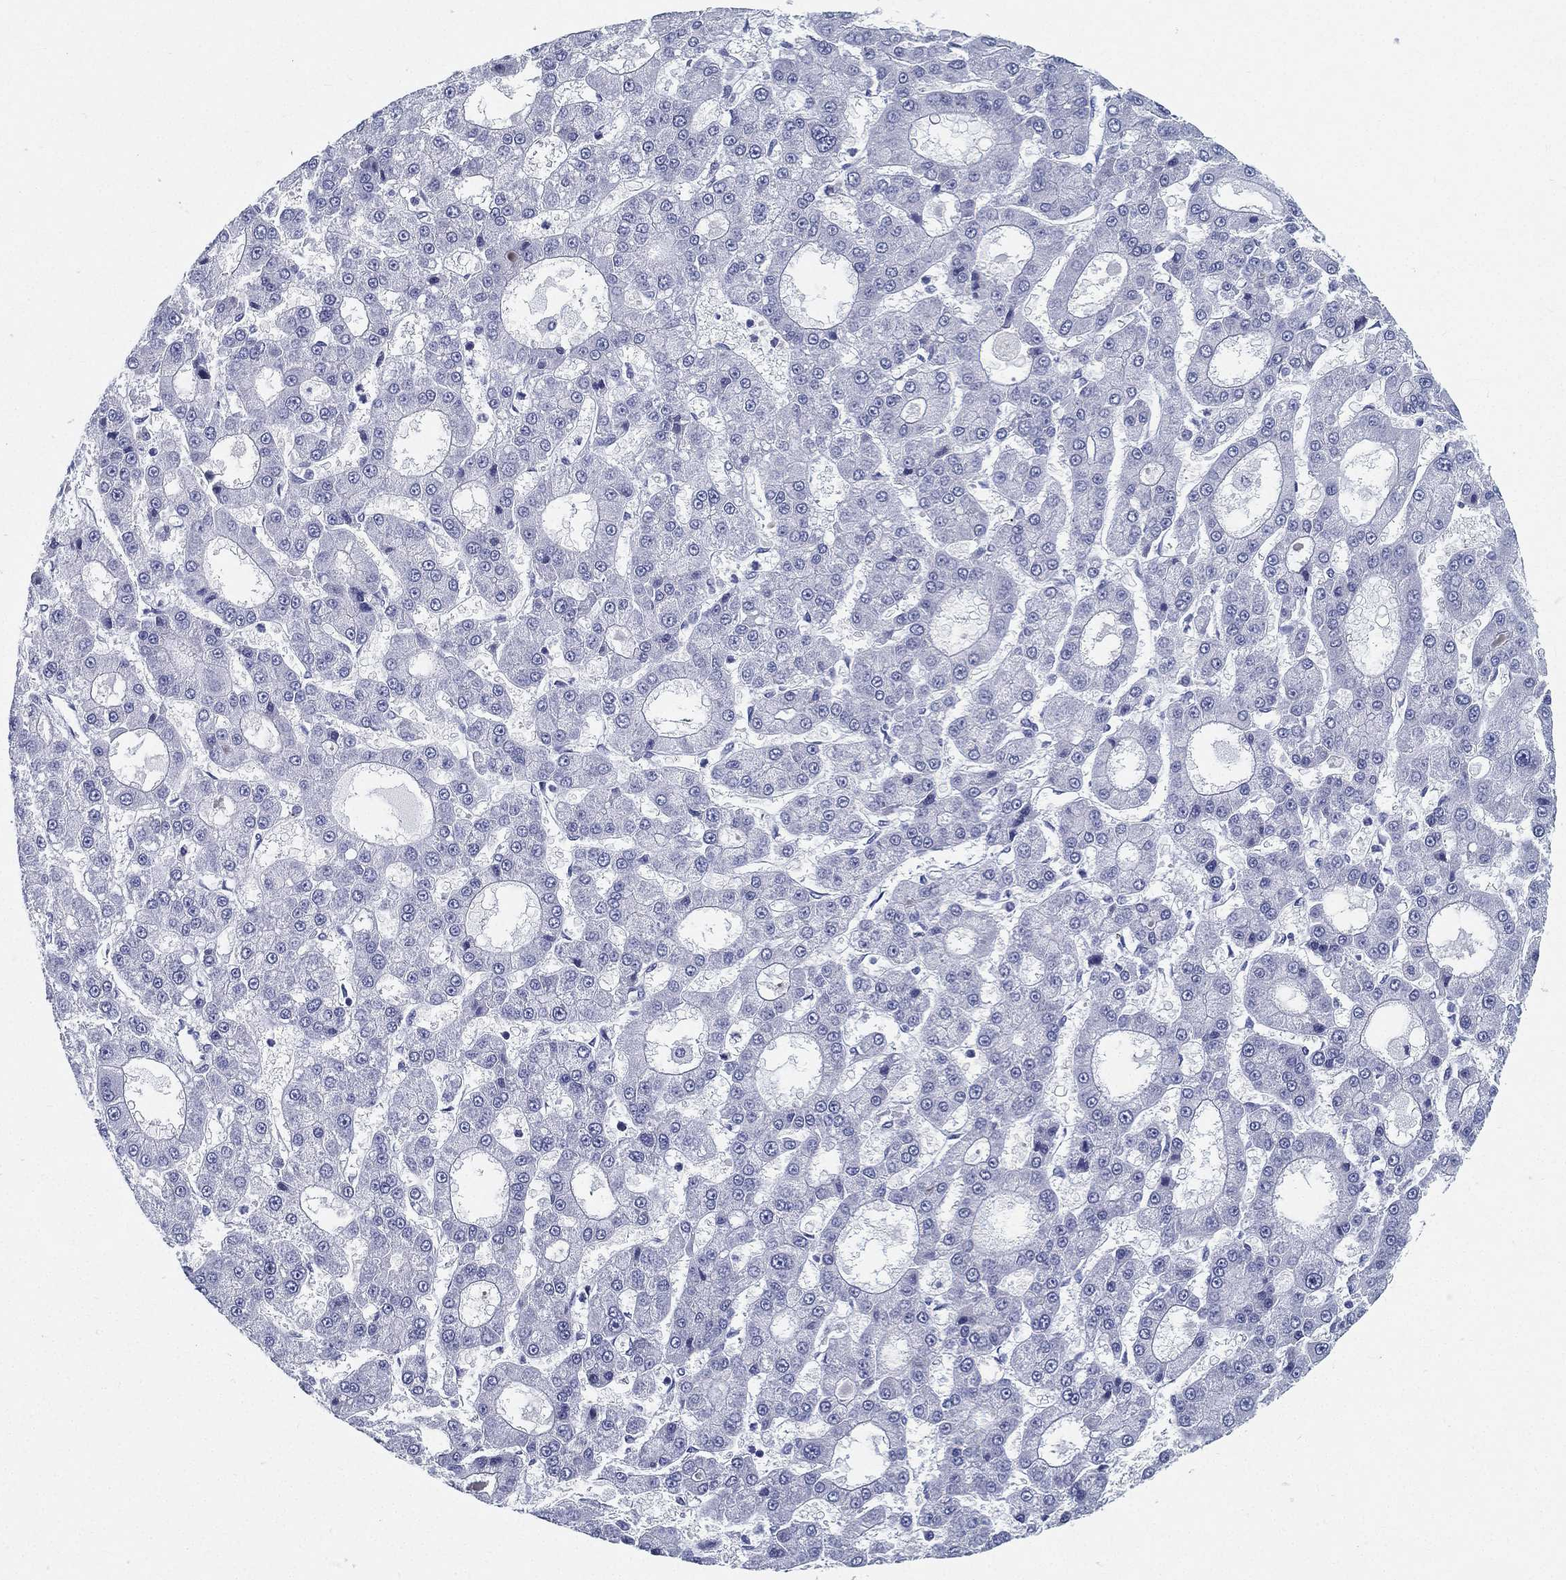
{"staining": {"intensity": "negative", "quantity": "none", "location": "none"}, "tissue": "liver cancer", "cell_type": "Tumor cells", "image_type": "cancer", "snomed": [{"axis": "morphology", "description": "Carcinoma, Hepatocellular, NOS"}, {"axis": "topography", "description": "Liver"}], "caption": "Liver hepatocellular carcinoma was stained to show a protein in brown. There is no significant positivity in tumor cells.", "gene": "ATP1B2", "patient": {"sex": "male", "age": 70}}